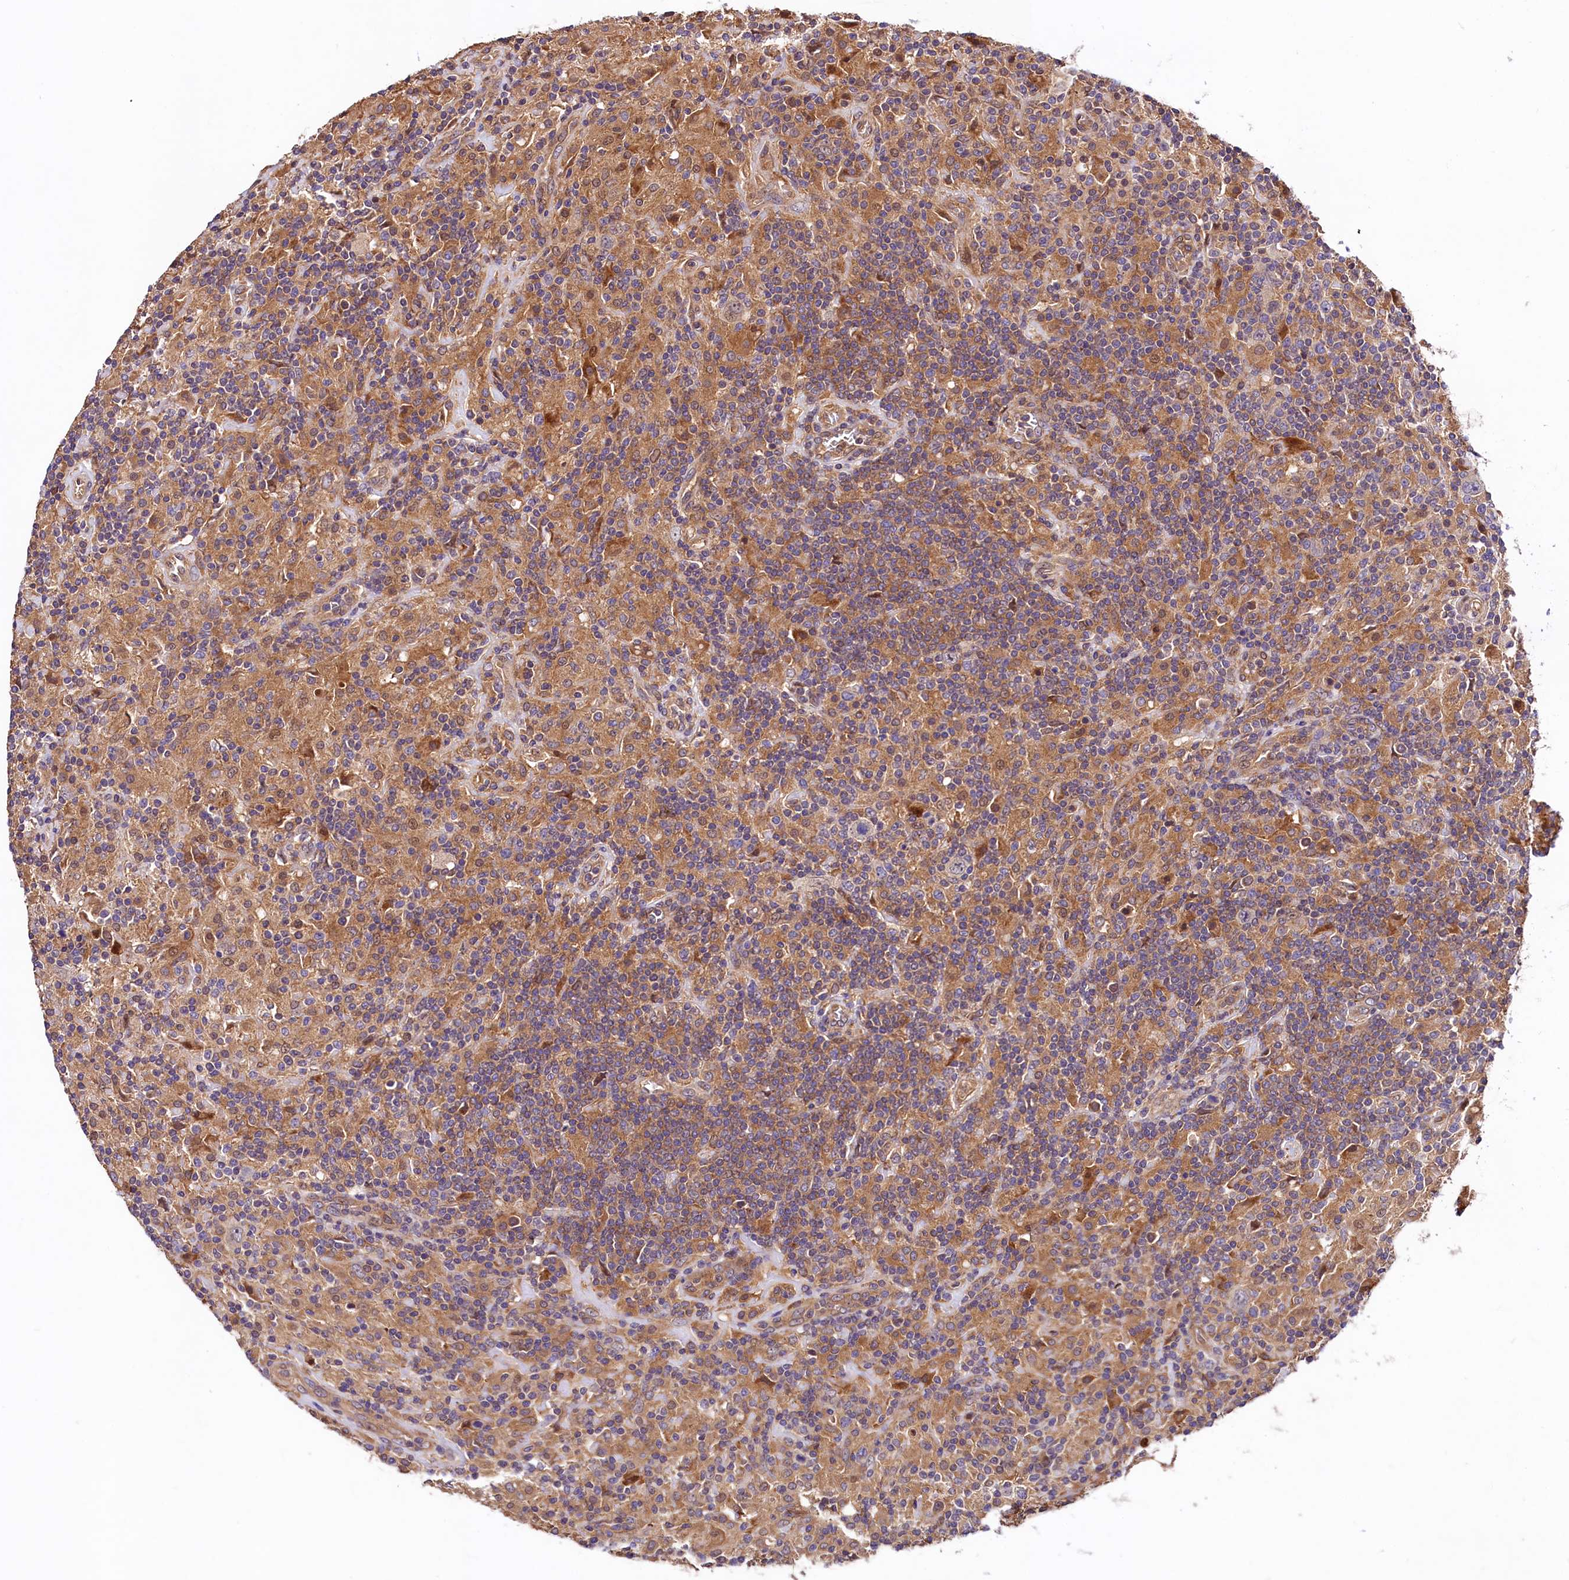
{"staining": {"intensity": "weak", "quantity": "25%-75%", "location": "cytoplasmic/membranous"}, "tissue": "lymphoma", "cell_type": "Tumor cells", "image_type": "cancer", "snomed": [{"axis": "morphology", "description": "Hodgkin's disease, NOS"}, {"axis": "topography", "description": "Lymph node"}], "caption": "A brown stain shows weak cytoplasmic/membranous expression of a protein in Hodgkin's disease tumor cells.", "gene": "VPS35", "patient": {"sex": "male", "age": 70}}